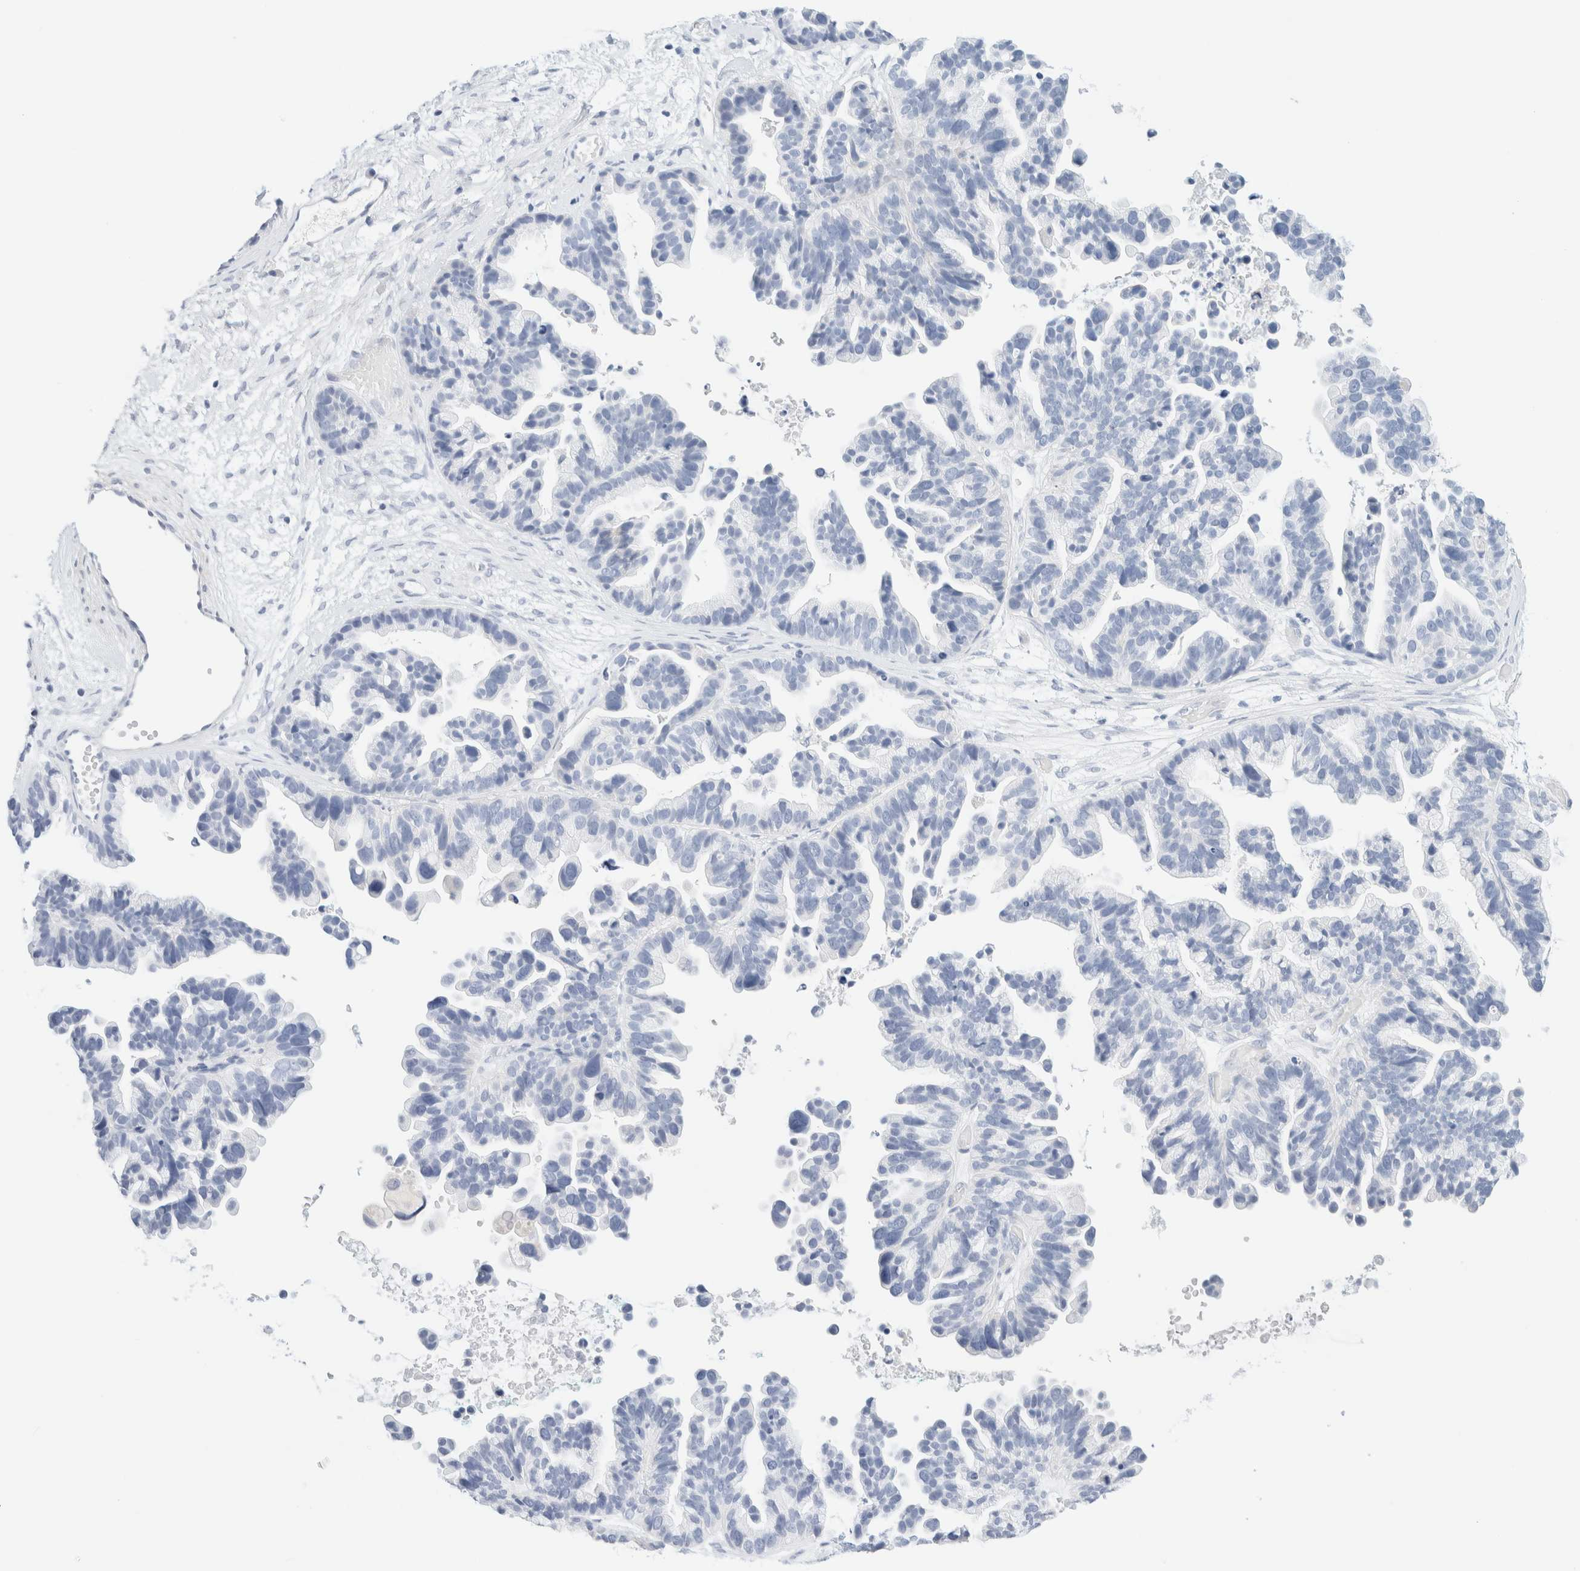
{"staining": {"intensity": "negative", "quantity": "none", "location": "none"}, "tissue": "ovarian cancer", "cell_type": "Tumor cells", "image_type": "cancer", "snomed": [{"axis": "morphology", "description": "Cystadenocarcinoma, serous, NOS"}, {"axis": "topography", "description": "Ovary"}], "caption": "DAB (3,3'-diaminobenzidine) immunohistochemical staining of ovarian cancer (serous cystadenocarcinoma) exhibits no significant positivity in tumor cells. (DAB (3,3'-diaminobenzidine) IHC visualized using brightfield microscopy, high magnification).", "gene": "DPYS", "patient": {"sex": "female", "age": 56}}